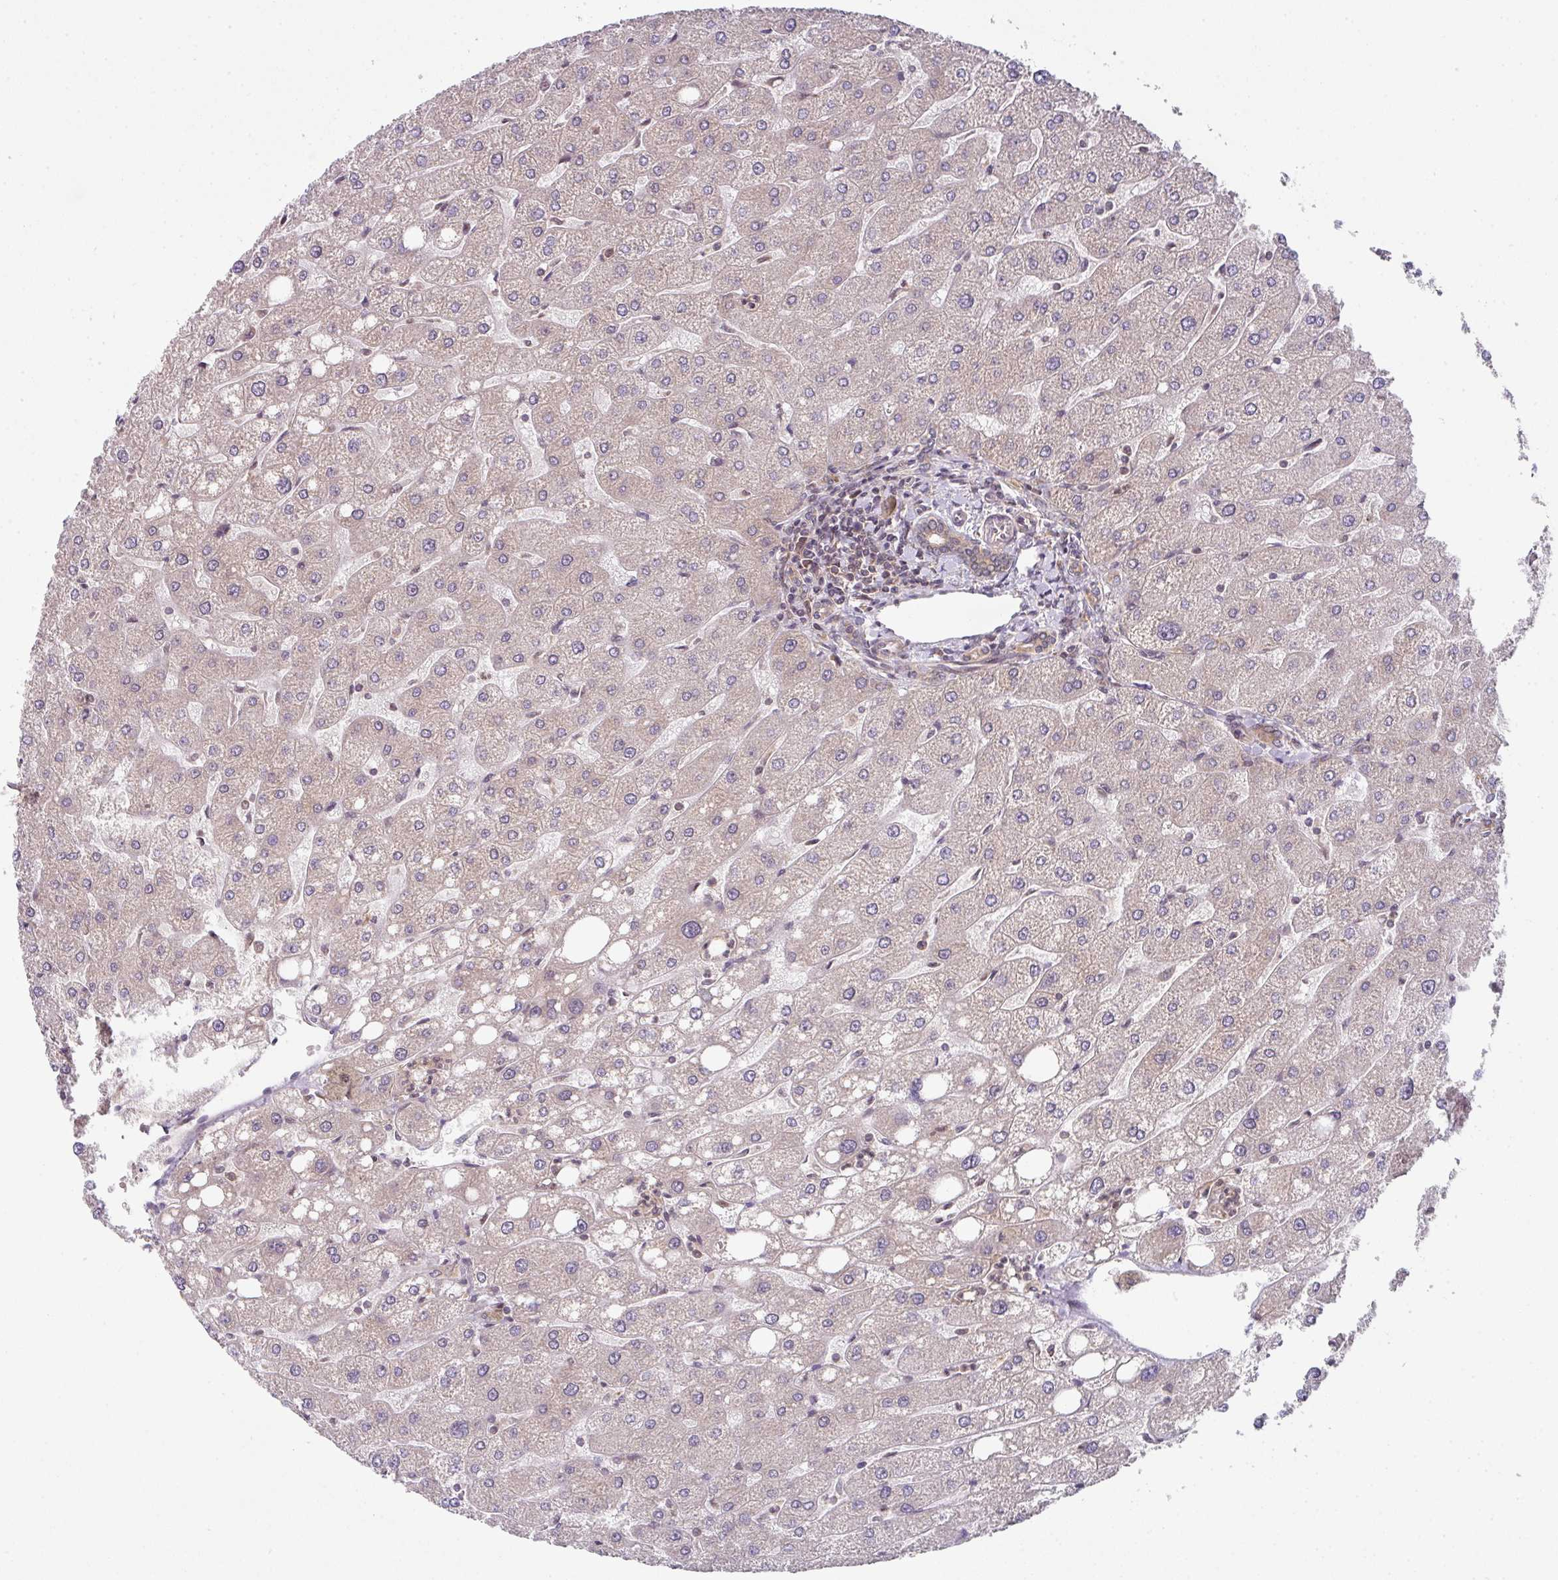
{"staining": {"intensity": "weak", "quantity": ">75%", "location": "cytoplasmic/membranous"}, "tissue": "liver", "cell_type": "Cholangiocytes", "image_type": "normal", "snomed": [{"axis": "morphology", "description": "Normal tissue, NOS"}, {"axis": "topography", "description": "Liver"}], "caption": "Brown immunohistochemical staining in unremarkable liver demonstrates weak cytoplasmic/membranous expression in approximately >75% of cholangiocytes. Using DAB (3,3'-diaminobenzidine) (brown) and hematoxylin (blue) stains, captured at high magnification using brightfield microscopy.", "gene": "CAMLG", "patient": {"sex": "male", "age": 67}}